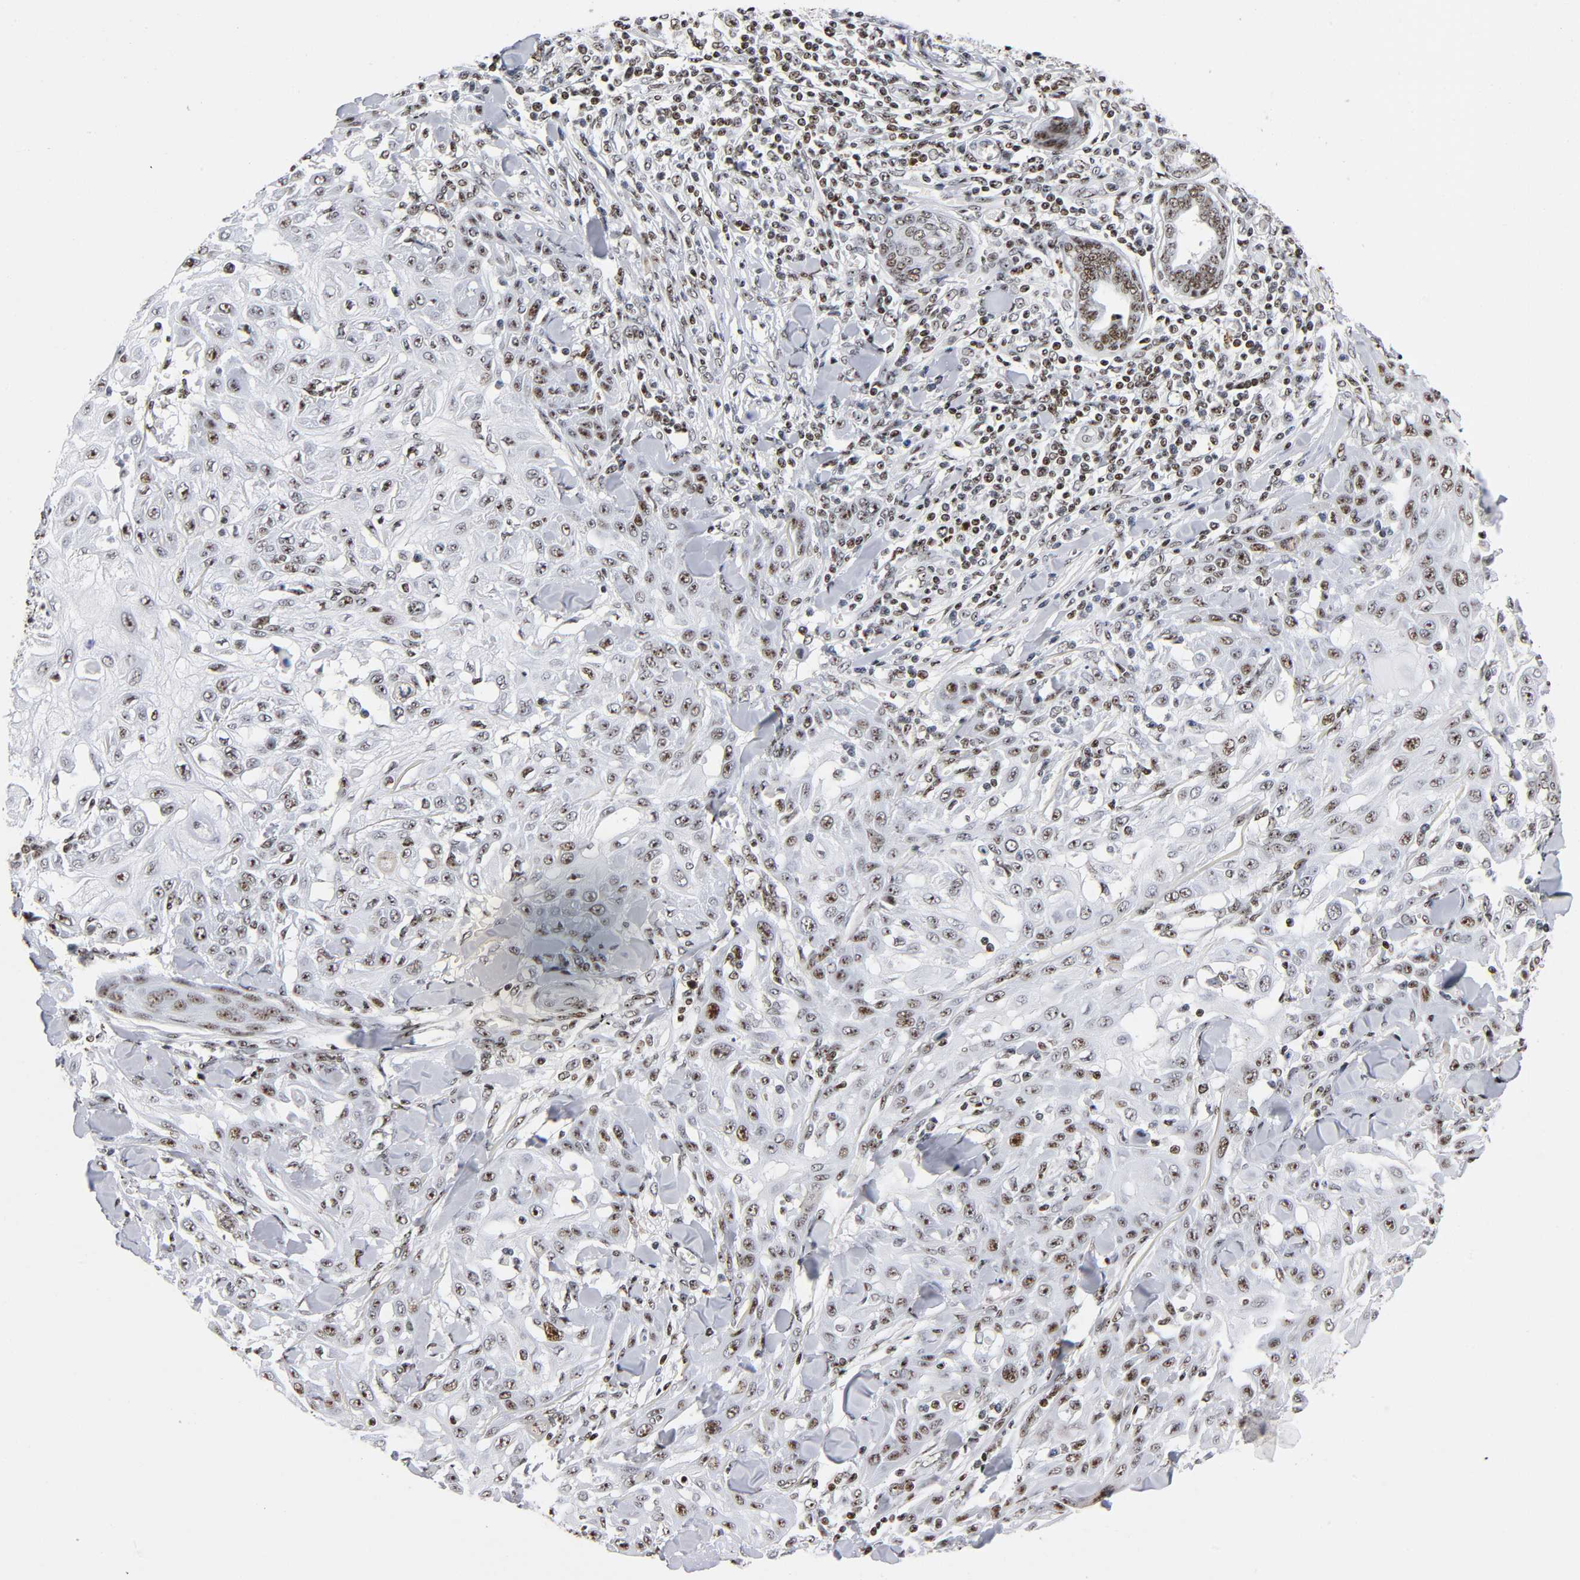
{"staining": {"intensity": "strong", "quantity": ">75%", "location": "nuclear"}, "tissue": "skin cancer", "cell_type": "Tumor cells", "image_type": "cancer", "snomed": [{"axis": "morphology", "description": "Squamous cell carcinoma, NOS"}, {"axis": "topography", "description": "Skin"}], "caption": "Protein analysis of skin cancer (squamous cell carcinoma) tissue demonstrates strong nuclear positivity in about >75% of tumor cells.", "gene": "UBTF", "patient": {"sex": "male", "age": 24}}